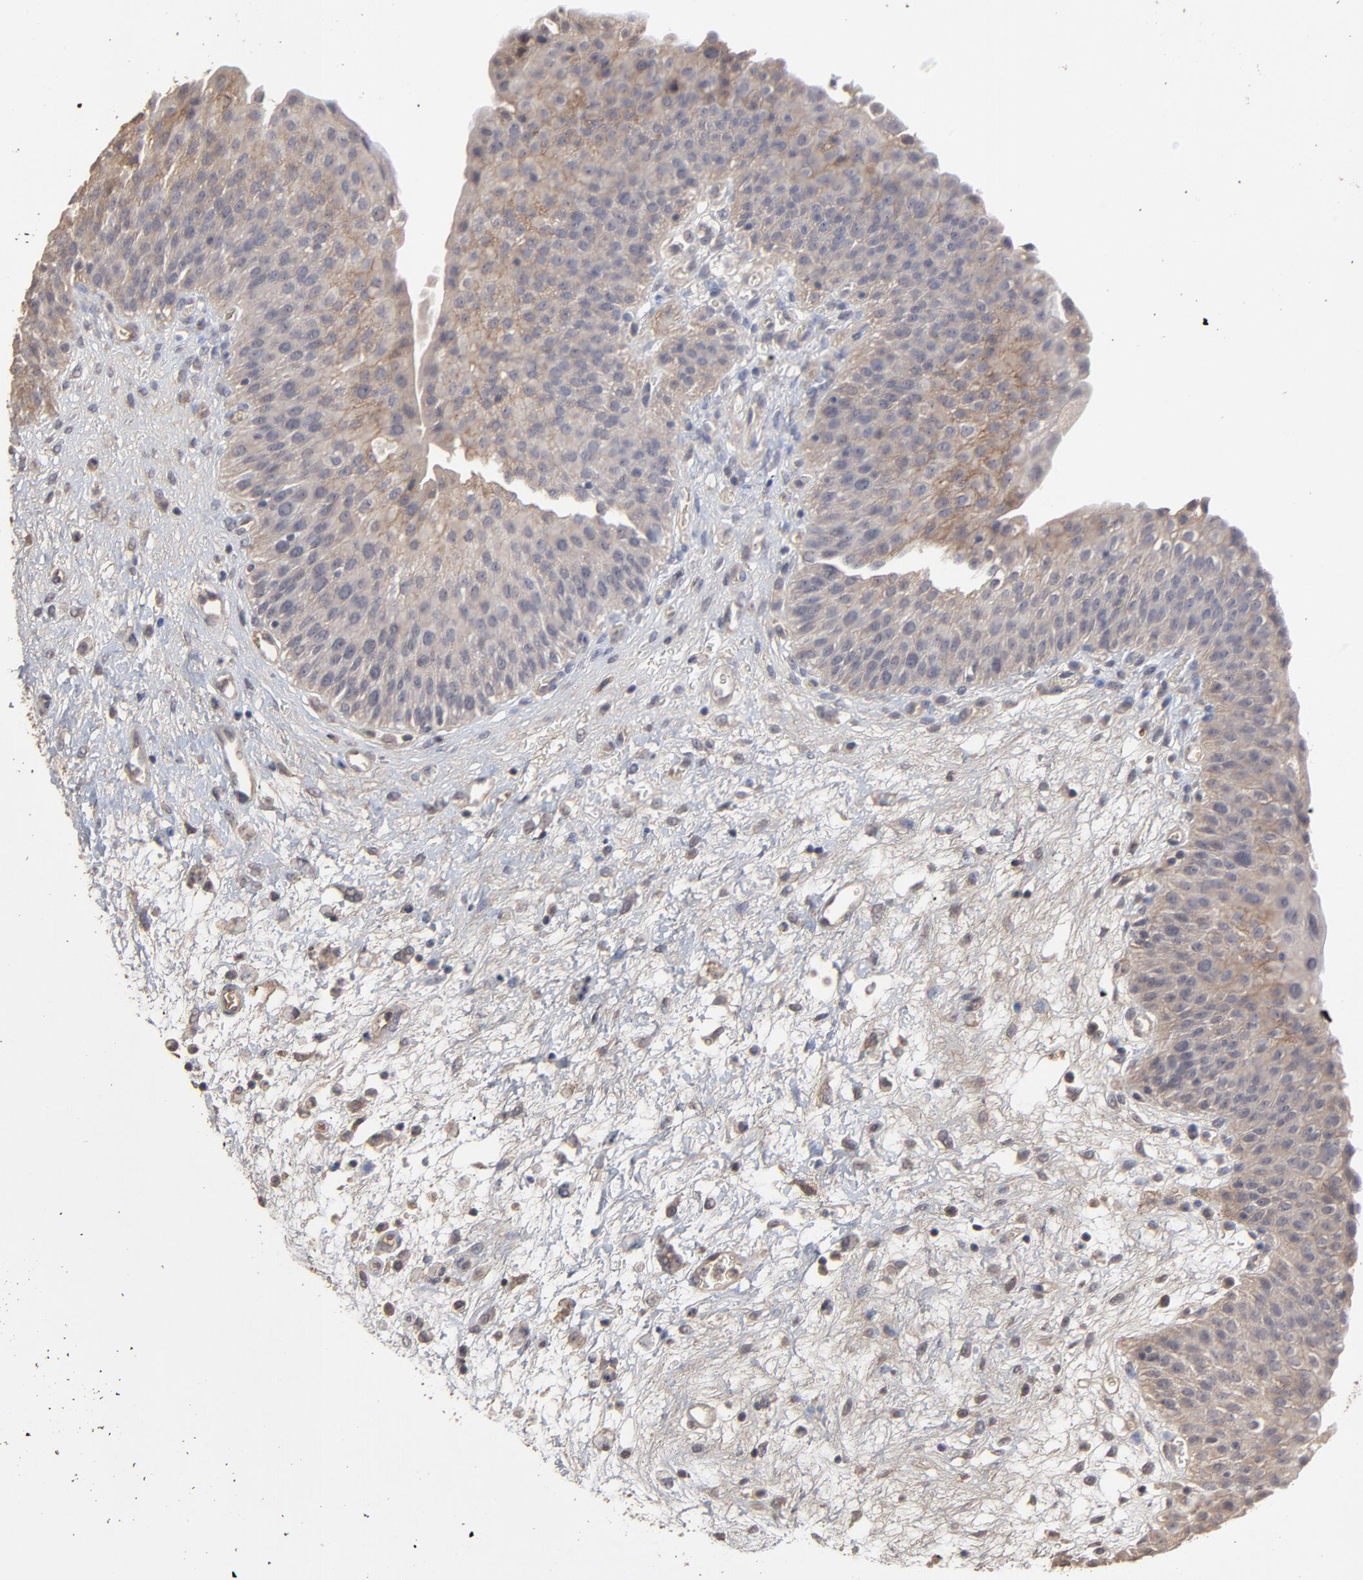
{"staining": {"intensity": "weak", "quantity": "25%-75%", "location": "cytoplasmic/membranous"}, "tissue": "urinary bladder", "cell_type": "Urothelial cells", "image_type": "normal", "snomed": [{"axis": "morphology", "description": "Normal tissue, NOS"}, {"axis": "morphology", "description": "Dysplasia, NOS"}, {"axis": "topography", "description": "Urinary bladder"}], "caption": "A high-resolution histopathology image shows IHC staining of unremarkable urinary bladder, which exhibits weak cytoplasmic/membranous staining in approximately 25%-75% of urothelial cells.", "gene": "VPREB3", "patient": {"sex": "male", "age": 35}}